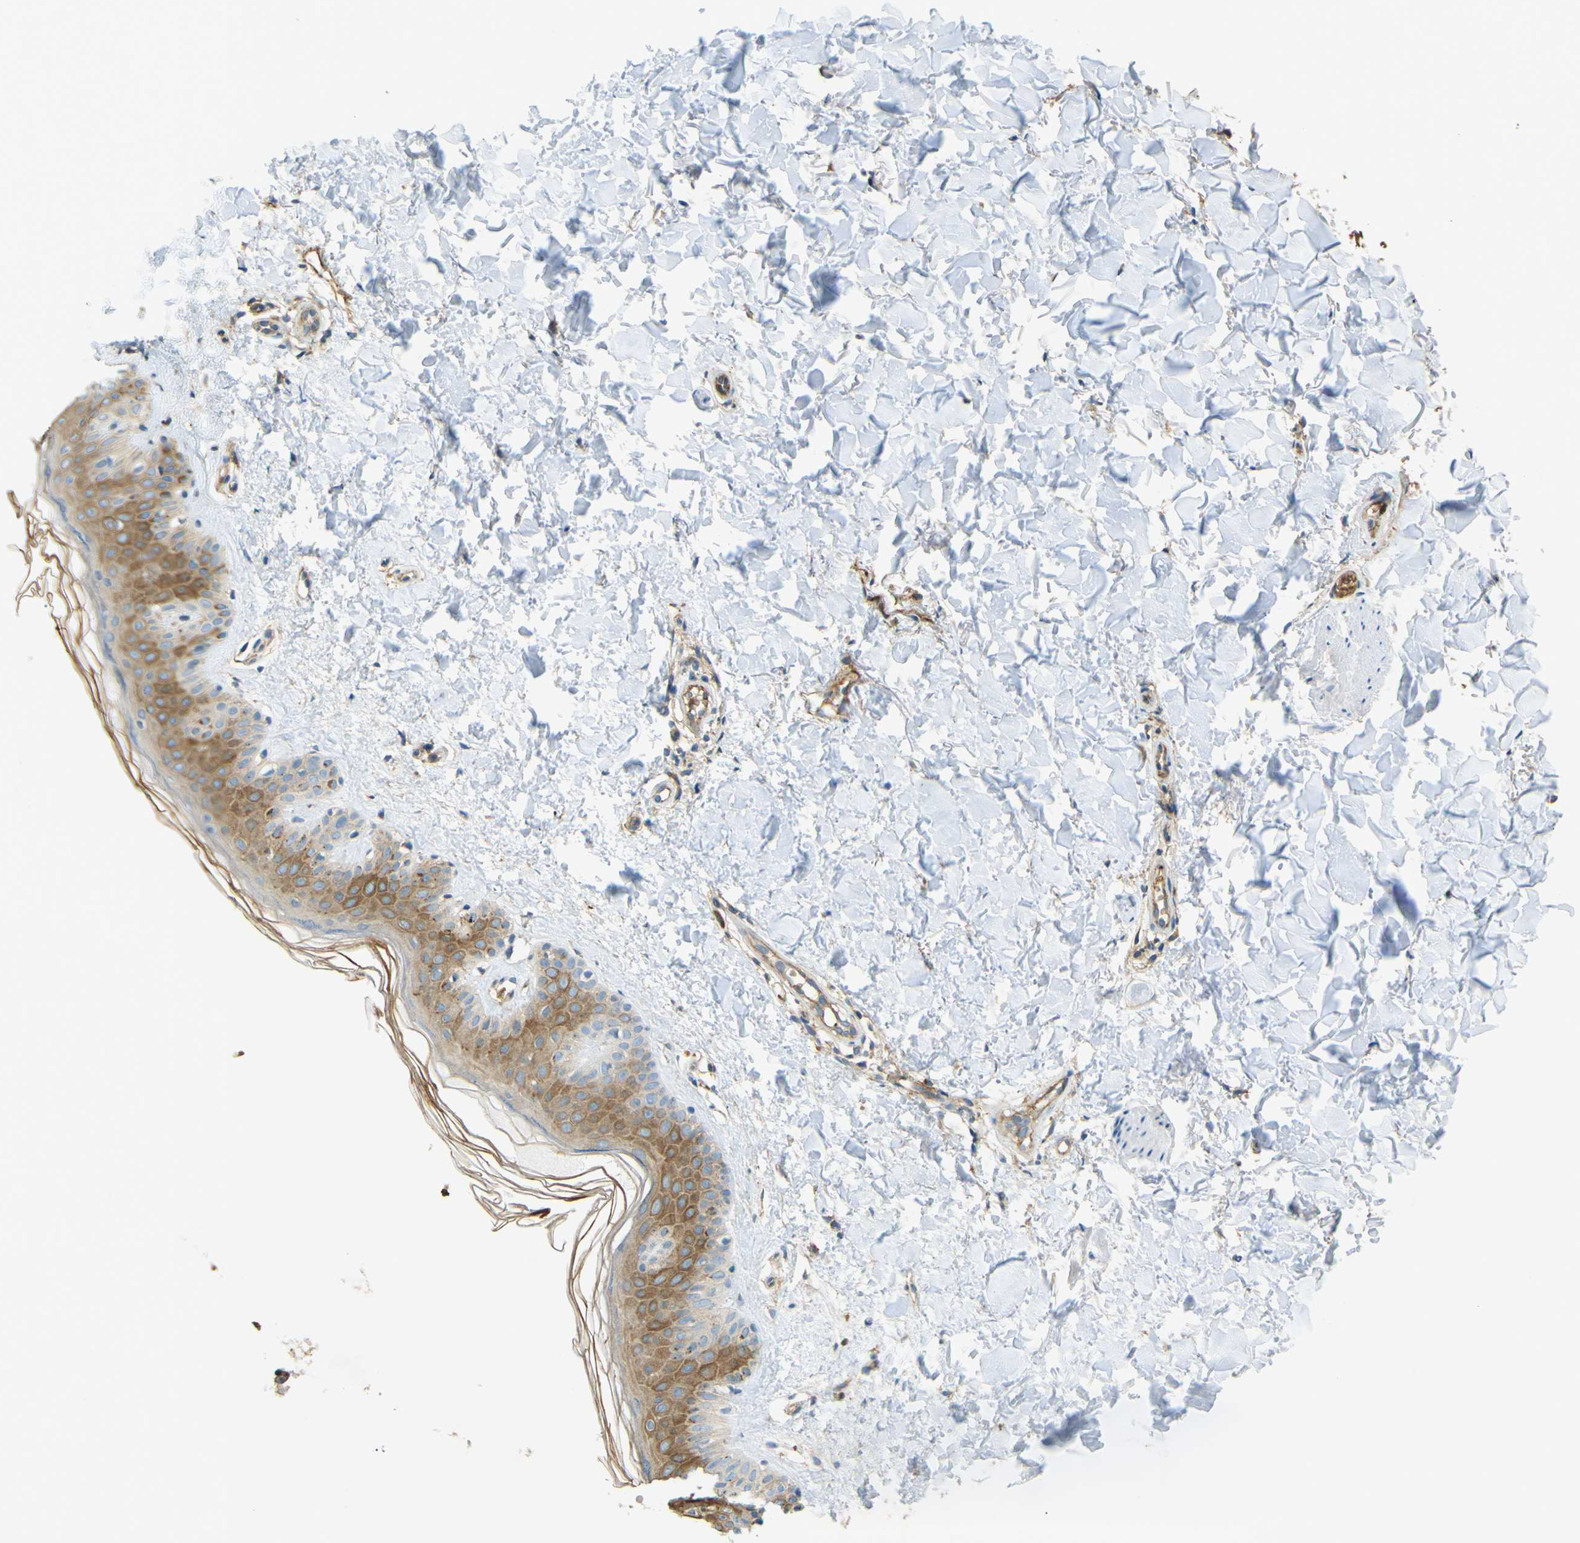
{"staining": {"intensity": "weak", "quantity": ">75%", "location": "cytoplasmic/membranous"}, "tissue": "skin", "cell_type": "Fibroblasts", "image_type": "normal", "snomed": [{"axis": "morphology", "description": "Normal tissue, NOS"}, {"axis": "topography", "description": "Skin"}], "caption": "A low amount of weak cytoplasmic/membranous positivity is present in approximately >75% of fibroblasts in normal skin.", "gene": "PLXDC1", "patient": {"sex": "male", "age": 67}}